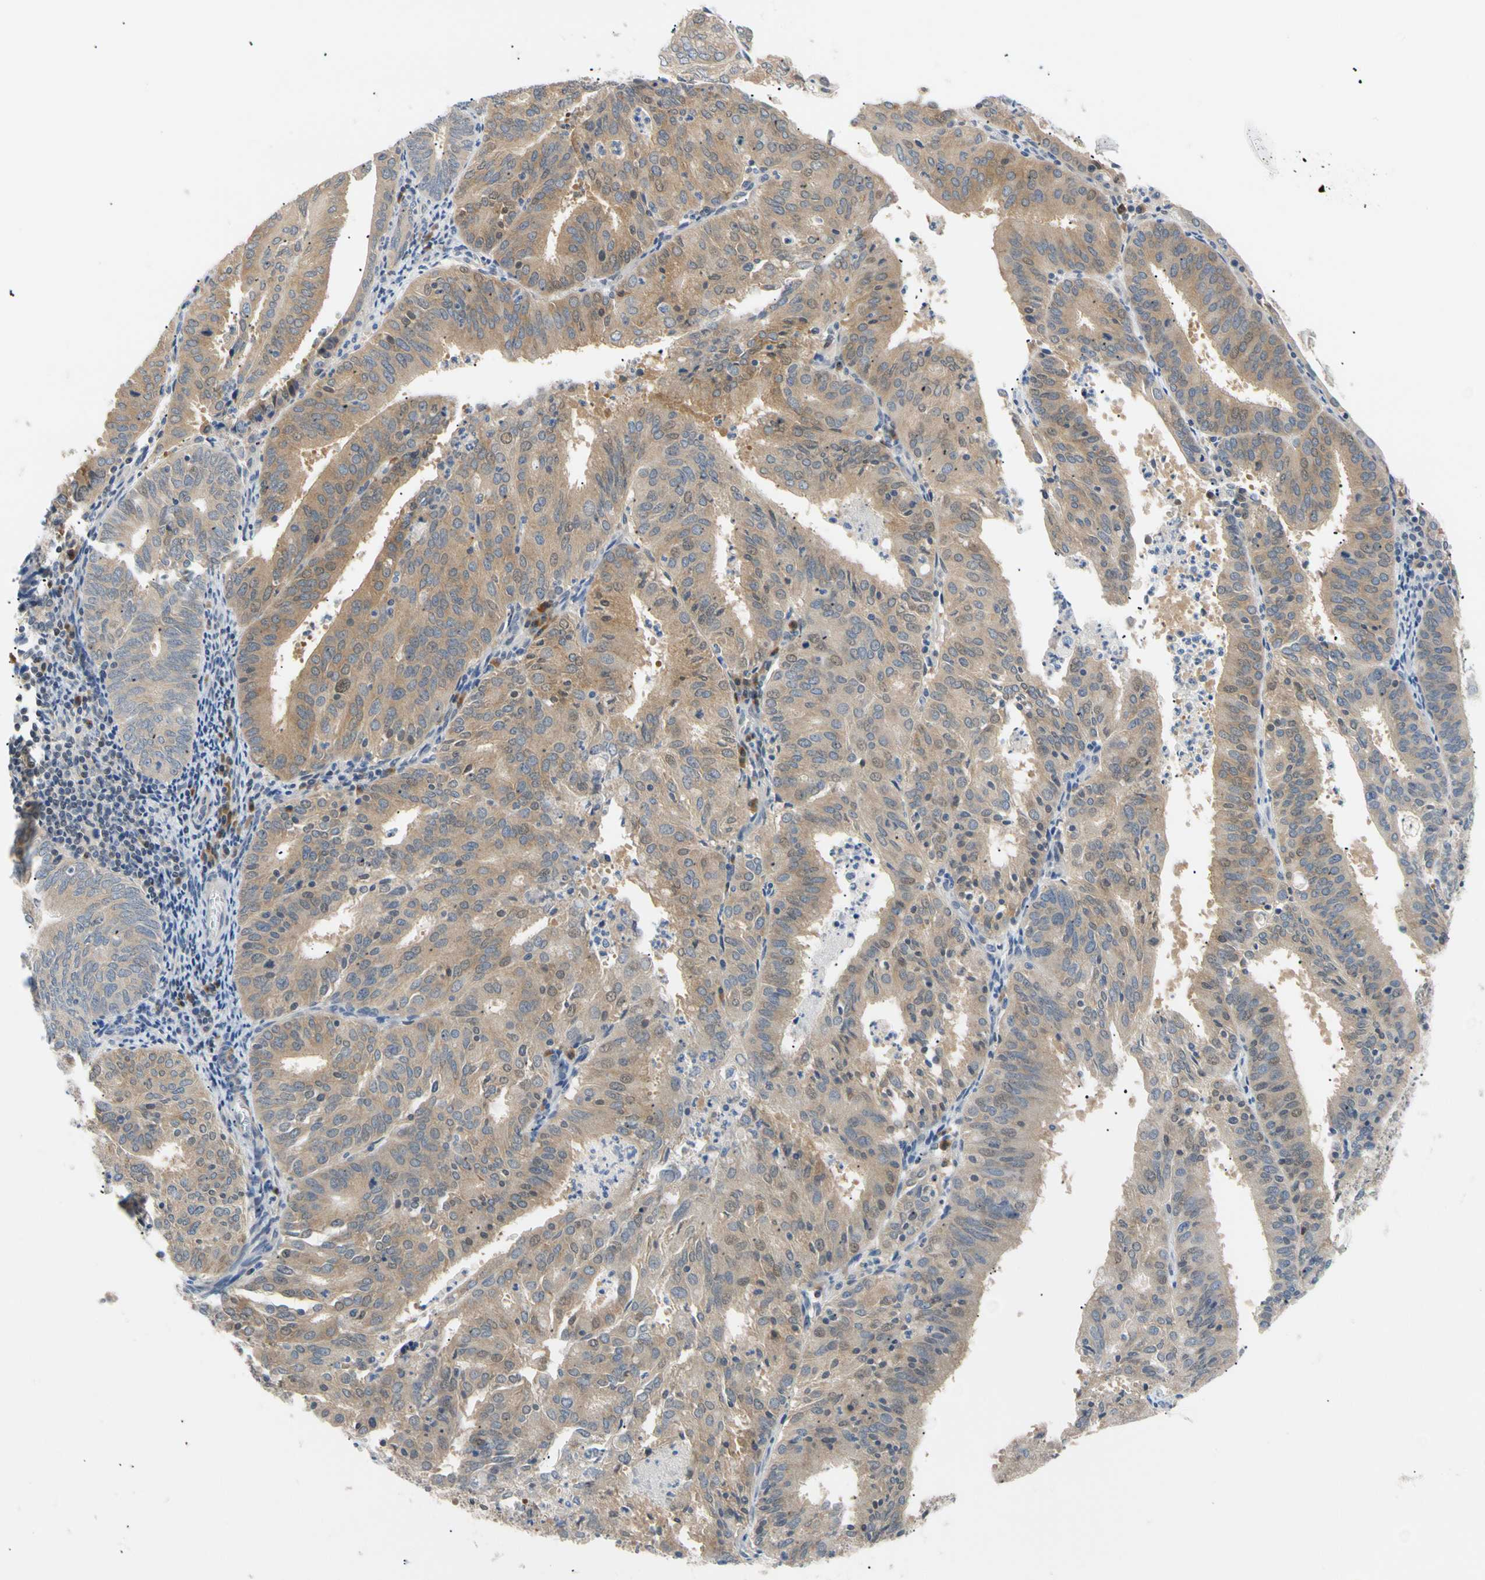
{"staining": {"intensity": "moderate", "quantity": ">75%", "location": "cytoplasmic/membranous"}, "tissue": "endometrial cancer", "cell_type": "Tumor cells", "image_type": "cancer", "snomed": [{"axis": "morphology", "description": "Adenocarcinoma, NOS"}, {"axis": "topography", "description": "Uterus"}], "caption": "Adenocarcinoma (endometrial) was stained to show a protein in brown. There is medium levels of moderate cytoplasmic/membranous staining in about >75% of tumor cells. The protein of interest is stained brown, and the nuclei are stained in blue (DAB IHC with brightfield microscopy, high magnification).", "gene": "SEC23B", "patient": {"sex": "female", "age": 60}}